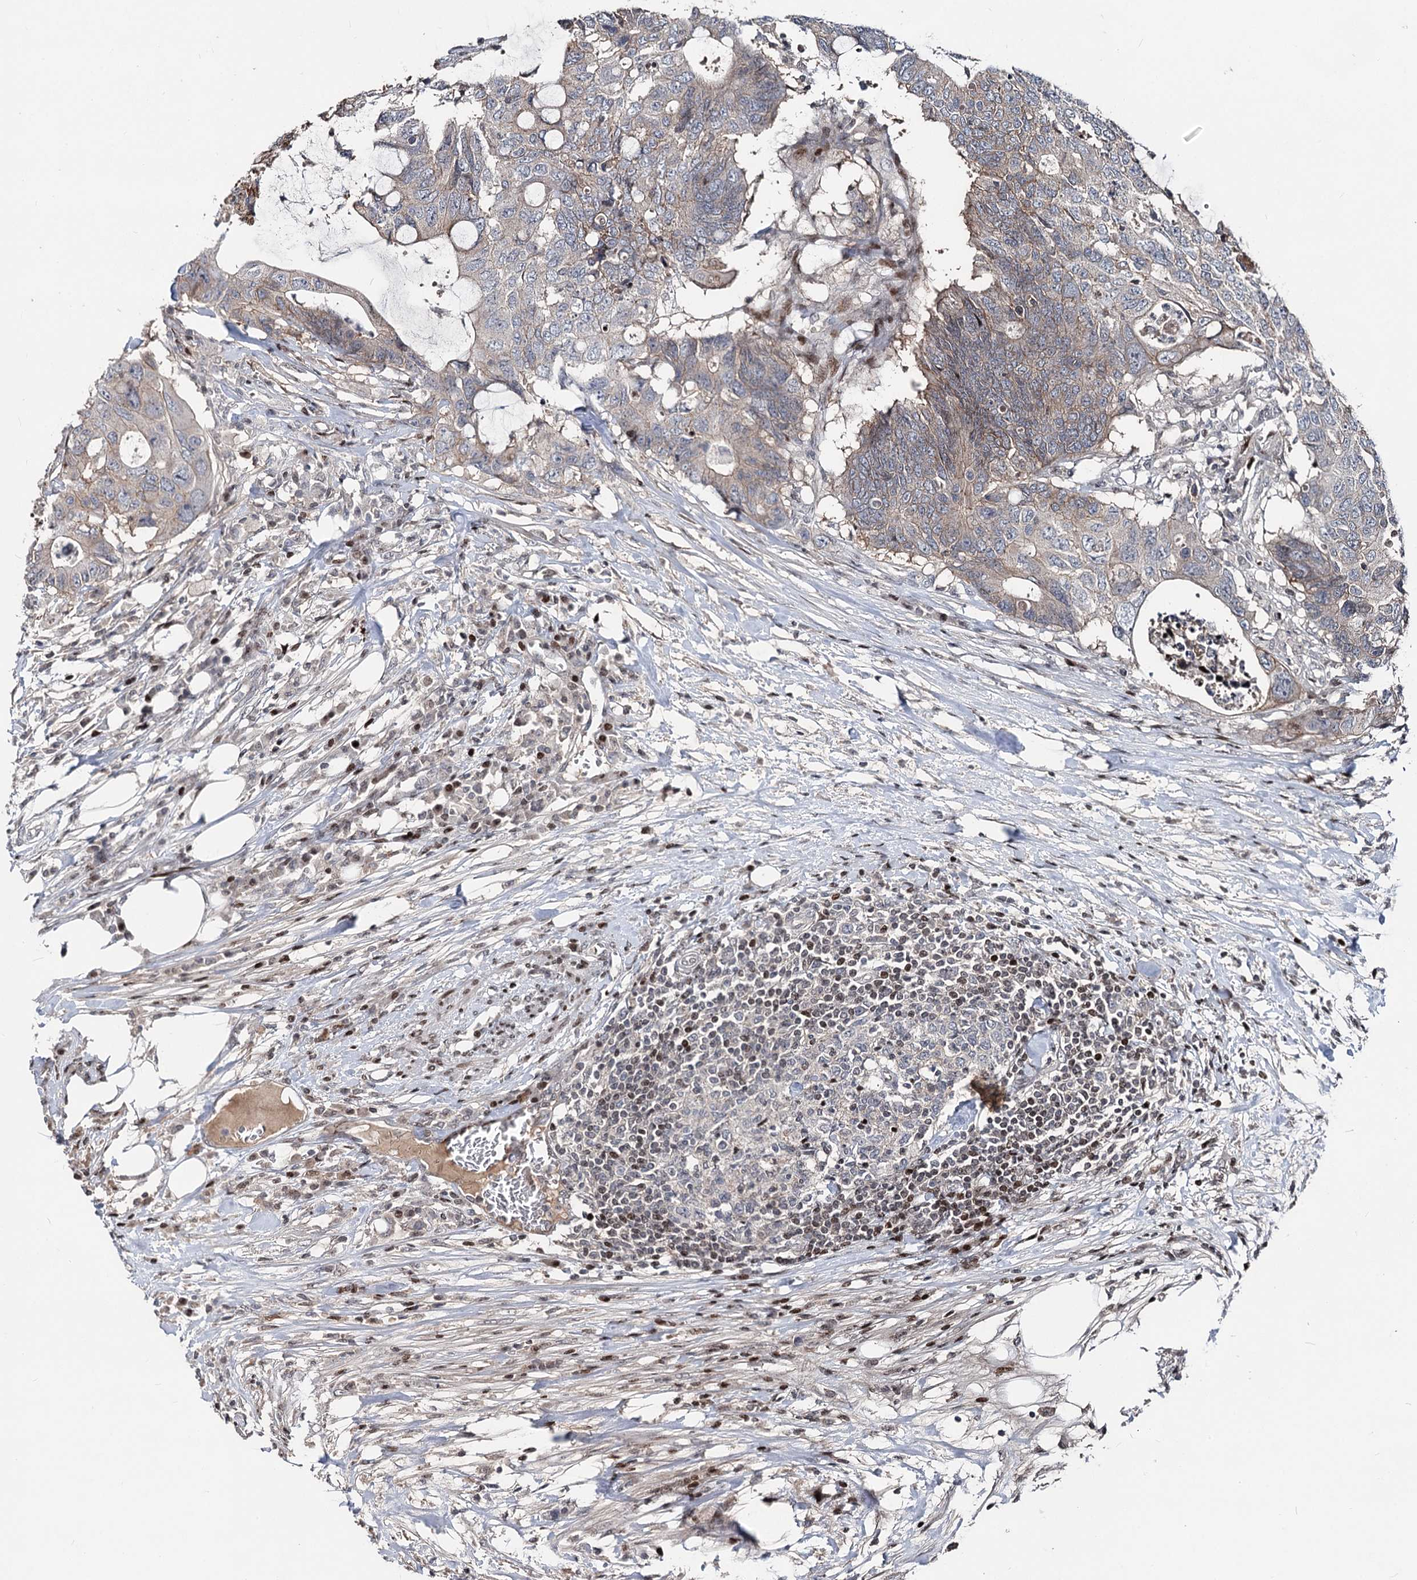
{"staining": {"intensity": "negative", "quantity": "none", "location": "none"}, "tissue": "colorectal cancer", "cell_type": "Tumor cells", "image_type": "cancer", "snomed": [{"axis": "morphology", "description": "Adenocarcinoma, NOS"}, {"axis": "topography", "description": "Colon"}], "caption": "The image shows no significant expression in tumor cells of colorectal cancer.", "gene": "ITFG2", "patient": {"sex": "male", "age": 71}}